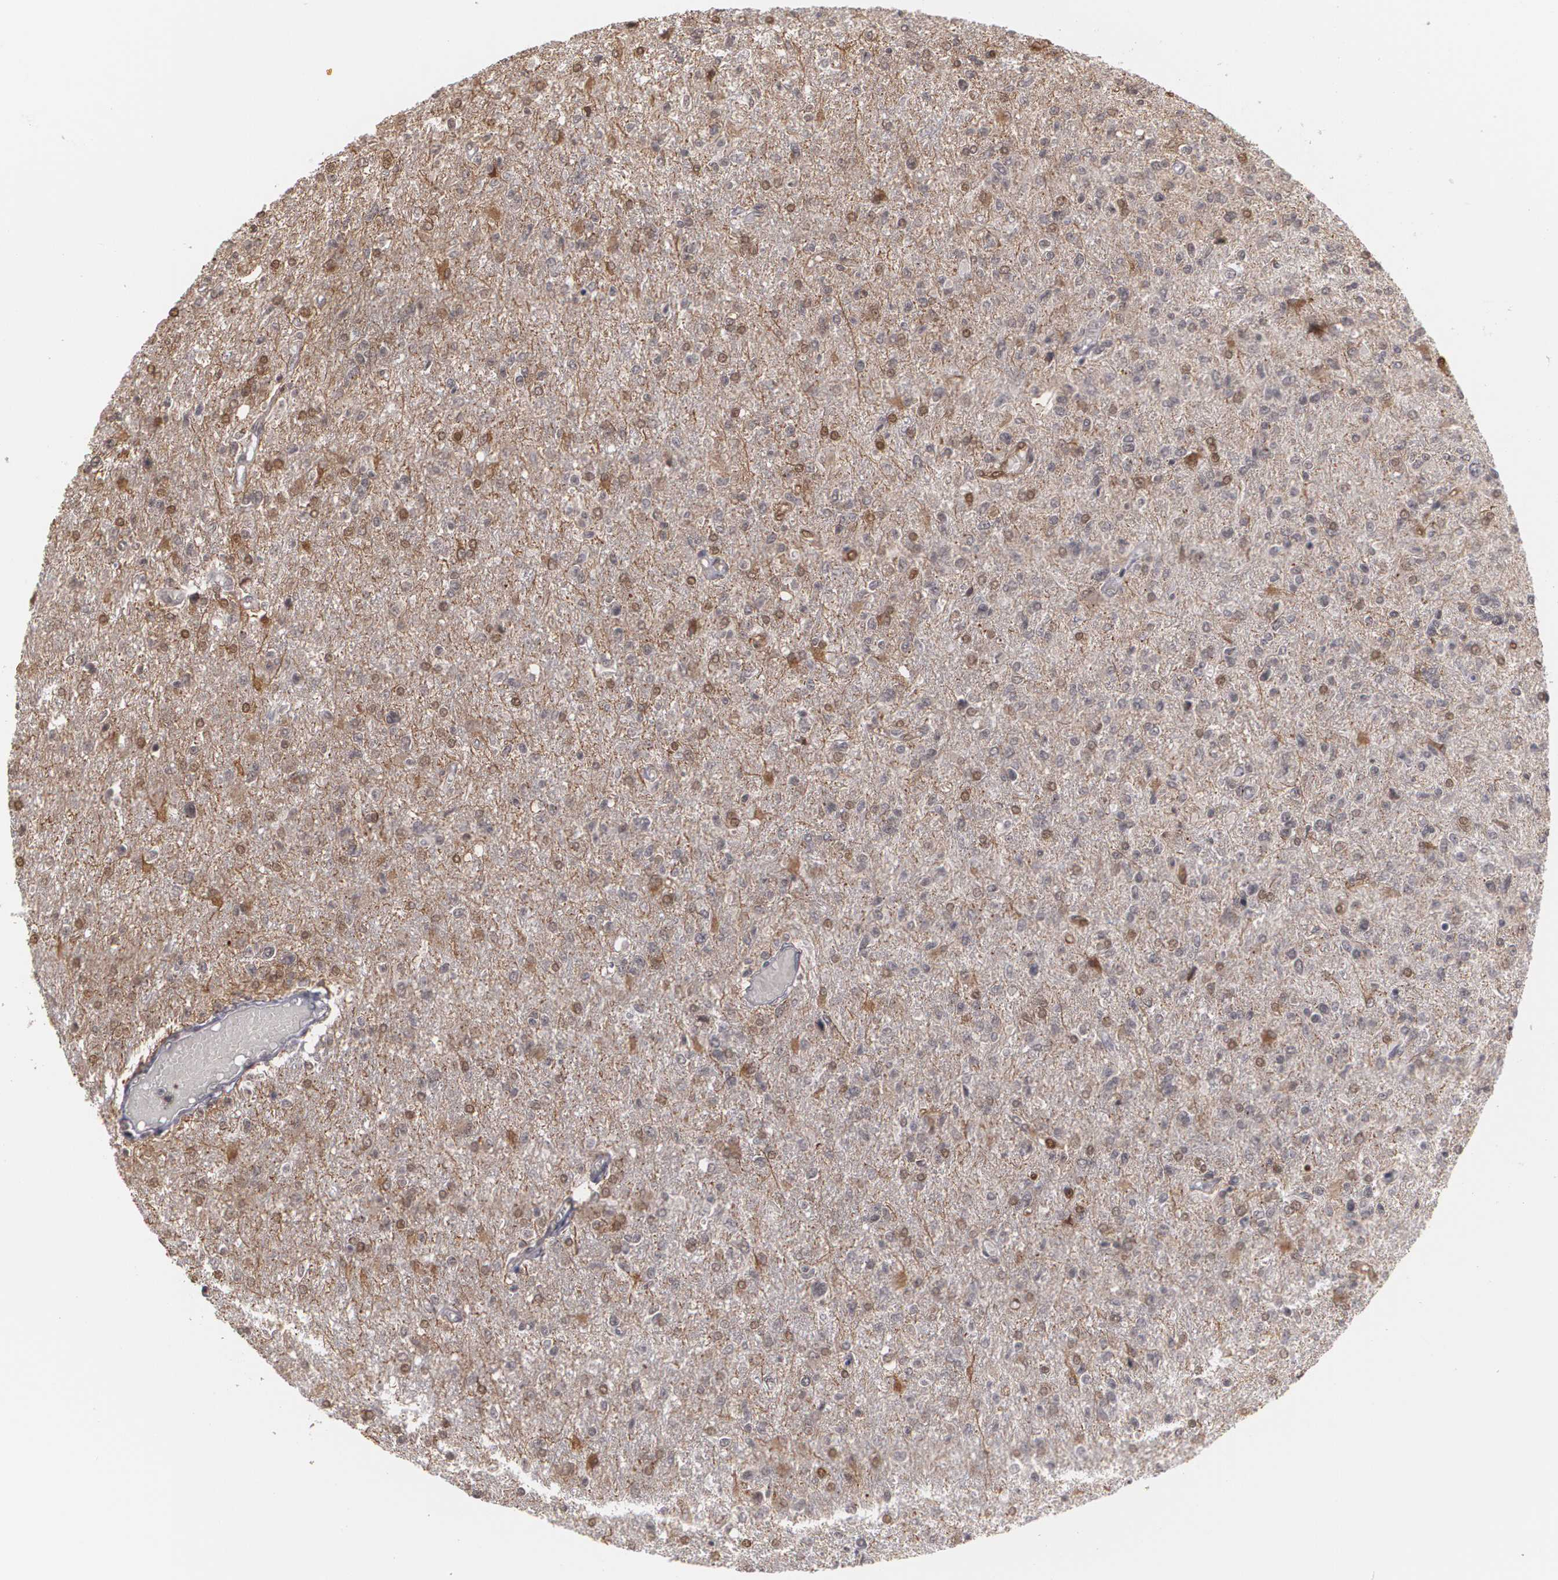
{"staining": {"intensity": "weak", "quantity": "<25%", "location": "nuclear"}, "tissue": "glioma", "cell_type": "Tumor cells", "image_type": "cancer", "snomed": [{"axis": "morphology", "description": "Glioma, malignant, High grade"}, {"axis": "topography", "description": "Cerebral cortex"}], "caption": "IHC of human glioma reveals no expression in tumor cells.", "gene": "ZNF75A", "patient": {"sex": "male", "age": 76}}